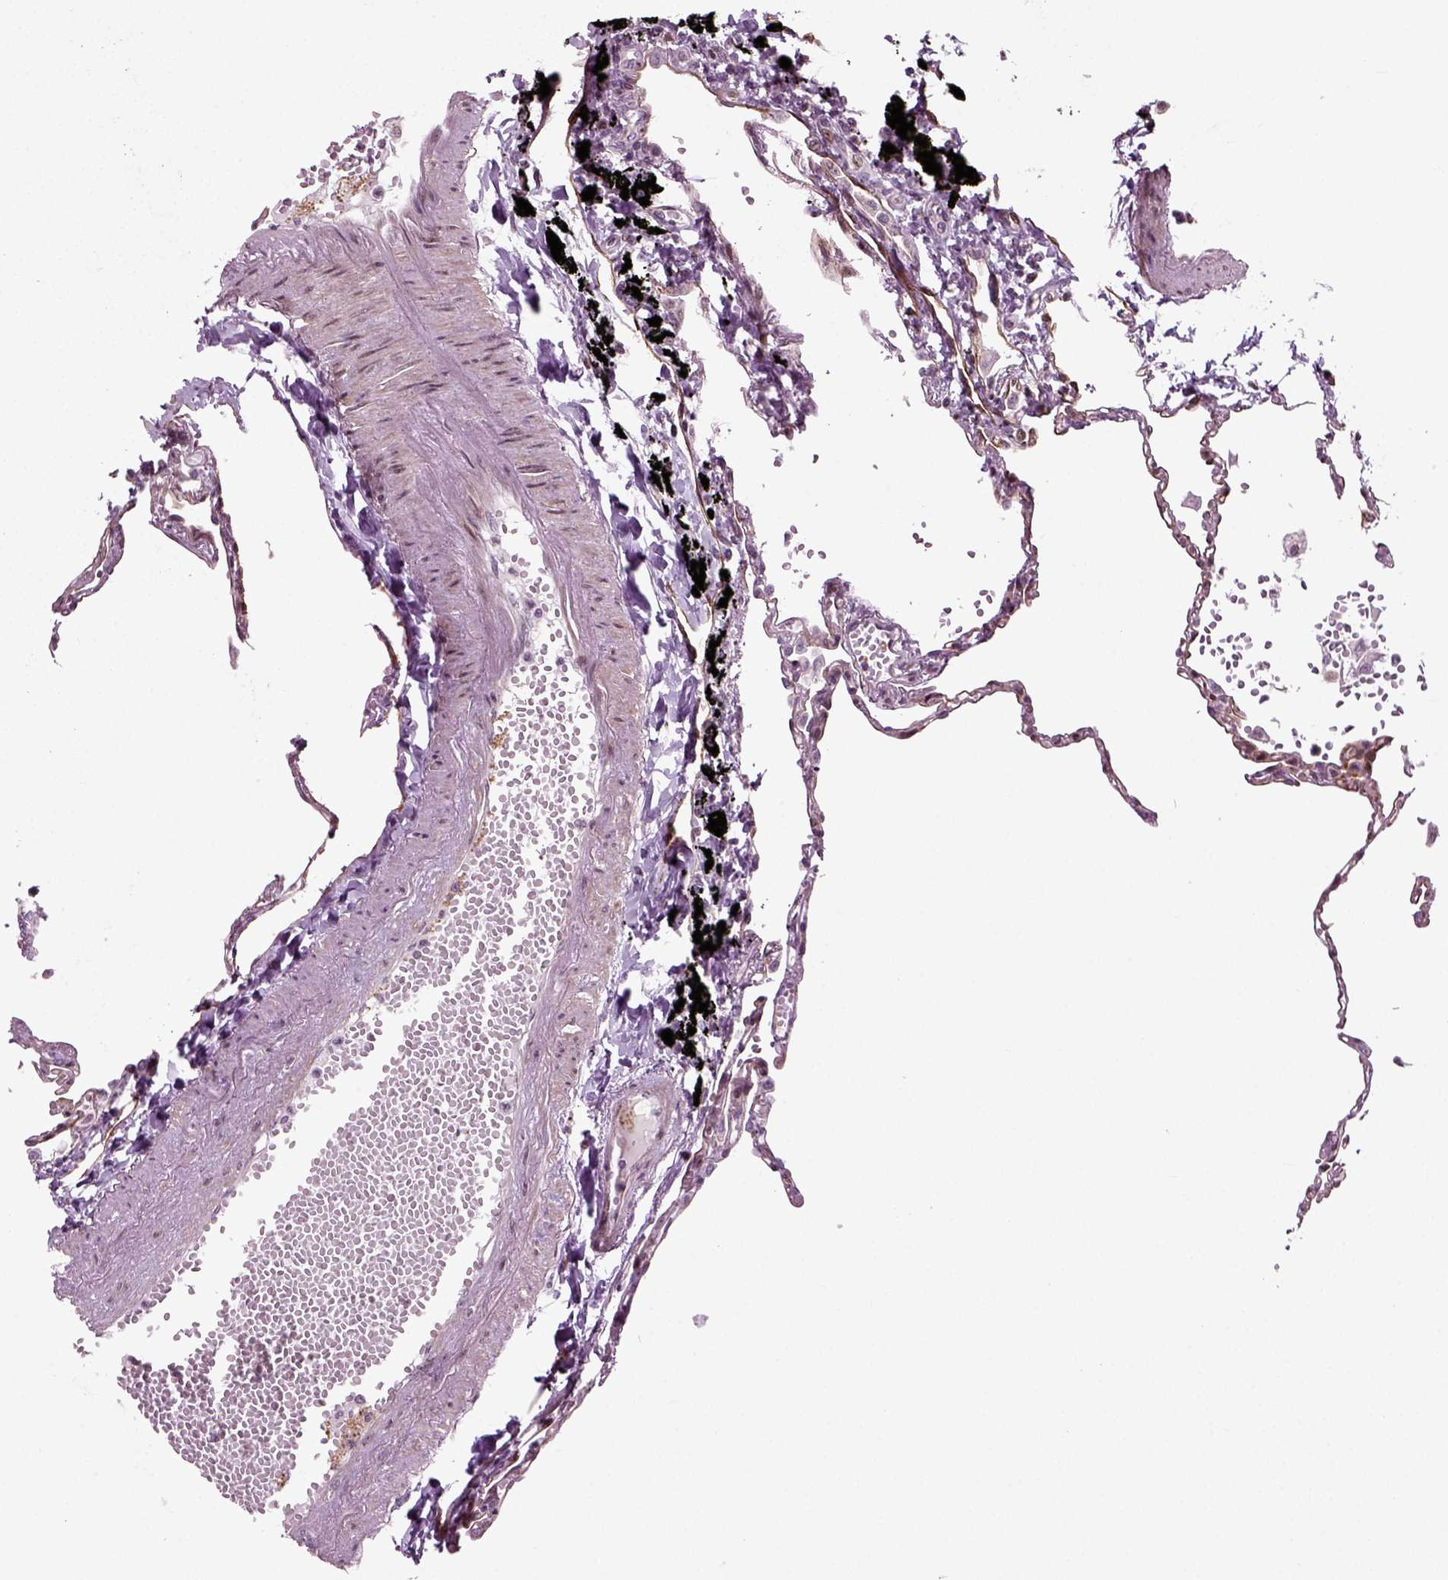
{"staining": {"intensity": "moderate", "quantity": ">75%", "location": "nuclear"}, "tissue": "lung", "cell_type": "Alveolar cells", "image_type": "normal", "snomed": [{"axis": "morphology", "description": "Normal tissue, NOS"}, {"axis": "topography", "description": "Lung"}], "caption": "Protein staining displays moderate nuclear staining in about >75% of alveolar cells in unremarkable lung.", "gene": "HEYL", "patient": {"sex": "male", "age": 78}}